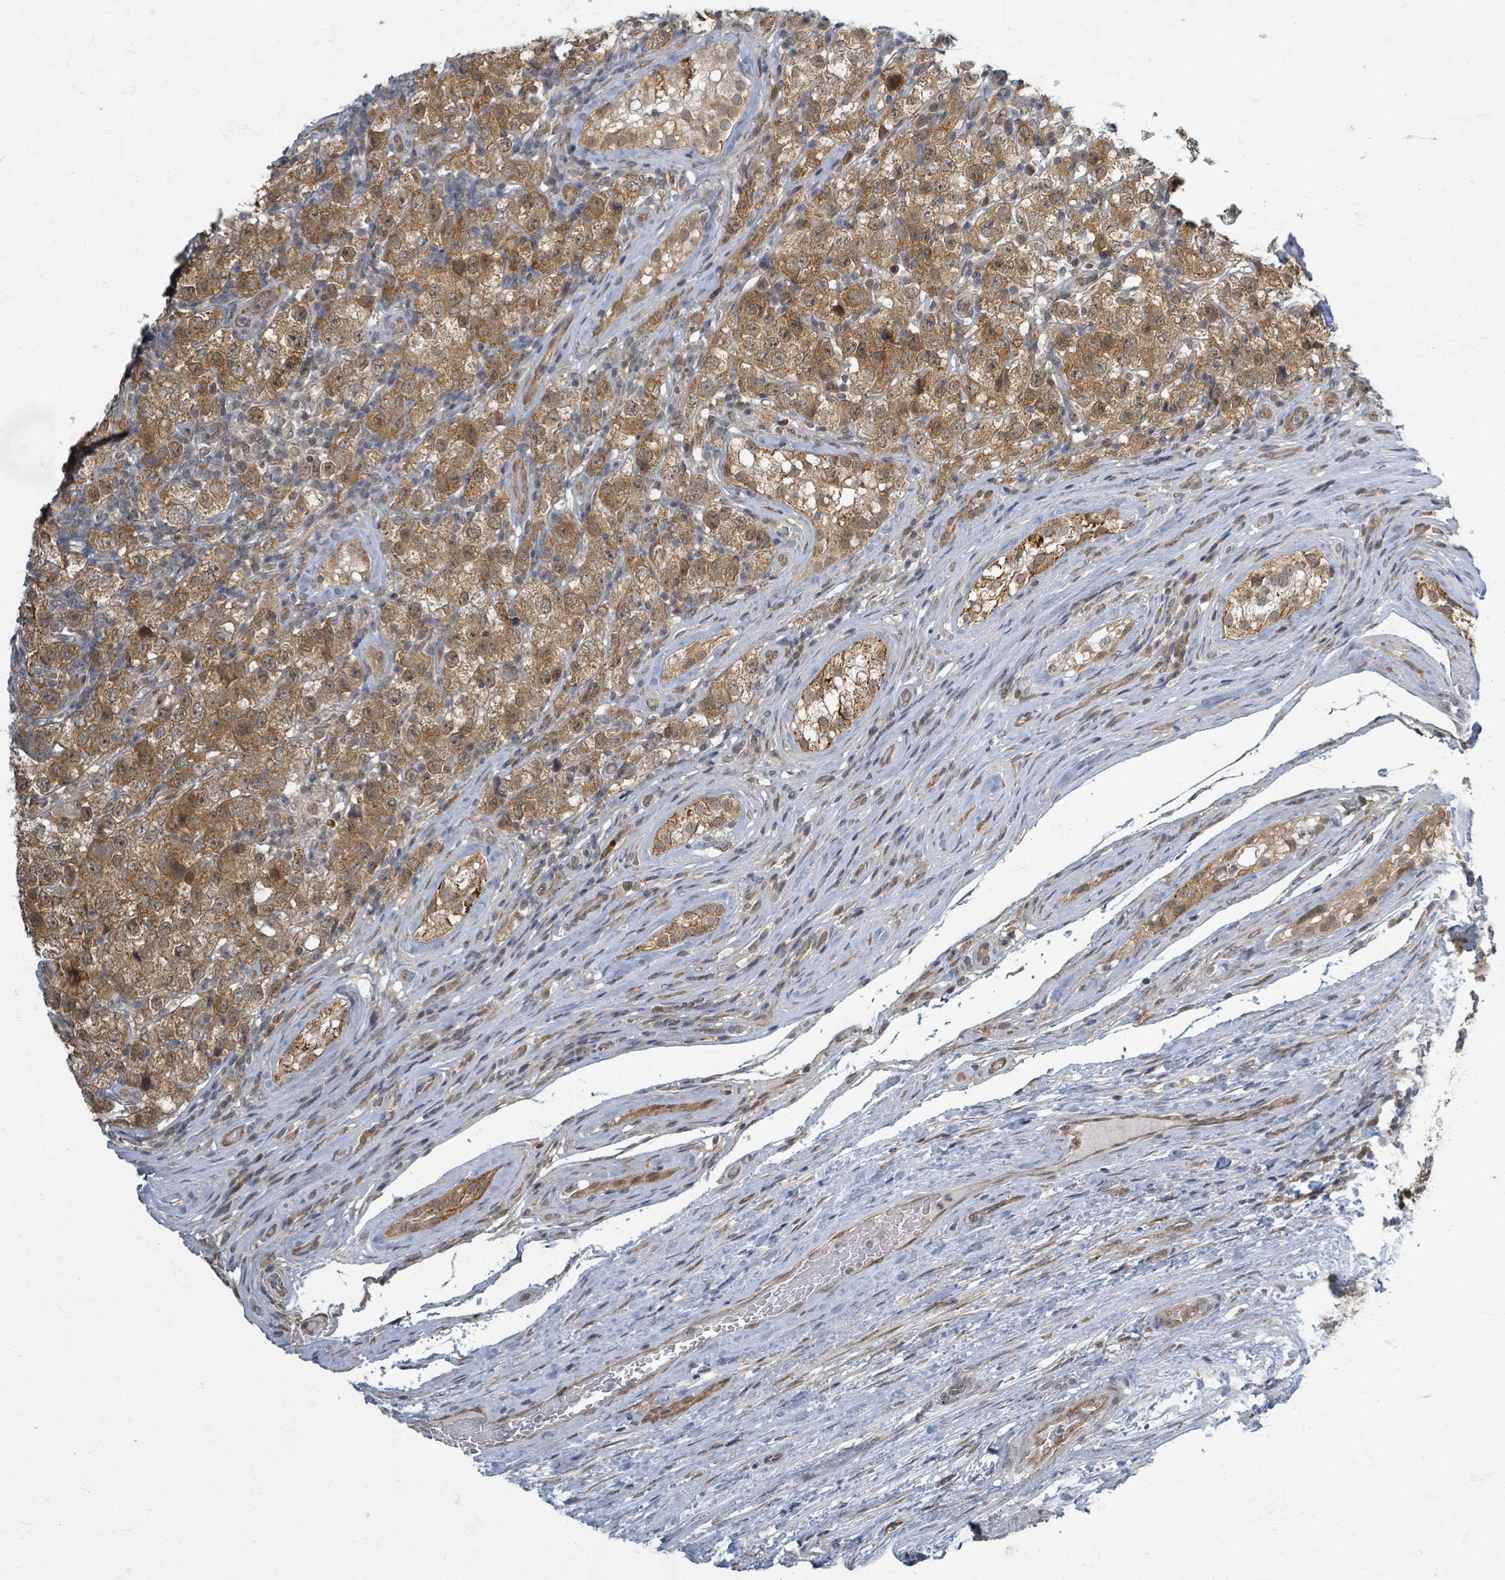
{"staining": {"intensity": "strong", "quantity": ">75%", "location": "cytoplasmic/membranous"}, "tissue": "testis cancer", "cell_type": "Tumor cells", "image_type": "cancer", "snomed": [{"axis": "morphology", "description": "Seminoma, NOS"}, {"axis": "morphology", "description": "Carcinoma, Embryonal, NOS"}, {"axis": "topography", "description": "Testis"}], "caption": "The immunohistochemical stain shows strong cytoplasmic/membranous positivity in tumor cells of testis seminoma tissue.", "gene": "INTS15", "patient": {"sex": "male", "age": 41}}